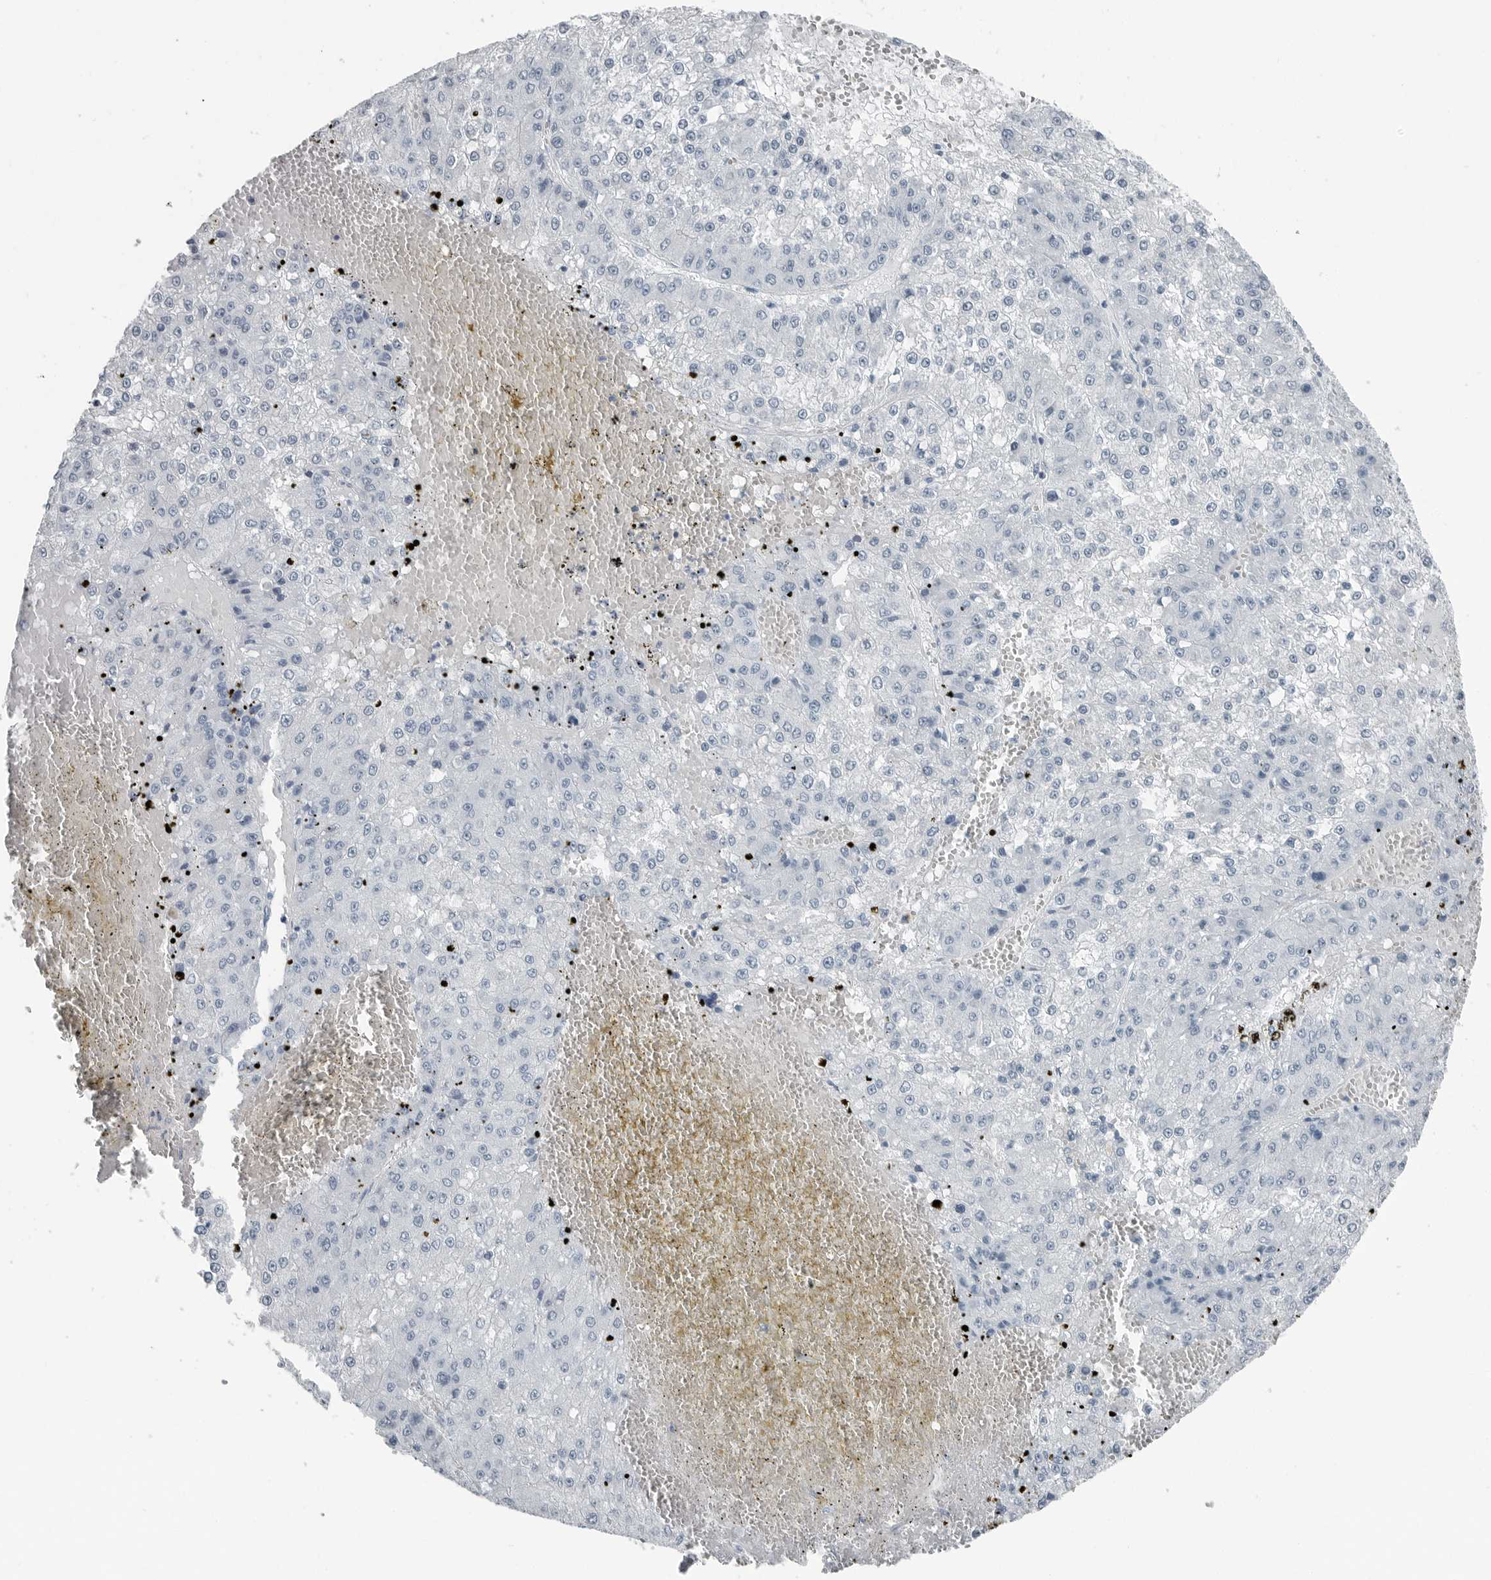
{"staining": {"intensity": "negative", "quantity": "none", "location": "none"}, "tissue": "liver cancer", "cell_type": "Tumor cells", "image_type": "cancer", "snomed": [{"axis": "morphology", "description": "Carcinoma, Hepatocellular, NOS"}, {"axis": "topography", "description": "Liver"}], "caption": "IHC micrograph of human hepatocellular carcinoma (liver) stained for a protein (brown), which exhibits no staining in tumor cells. (IHC, brightfield microscopy, high magnification).", "gene": "FABP6", "patient": {"sex": "female", "age": 73}}